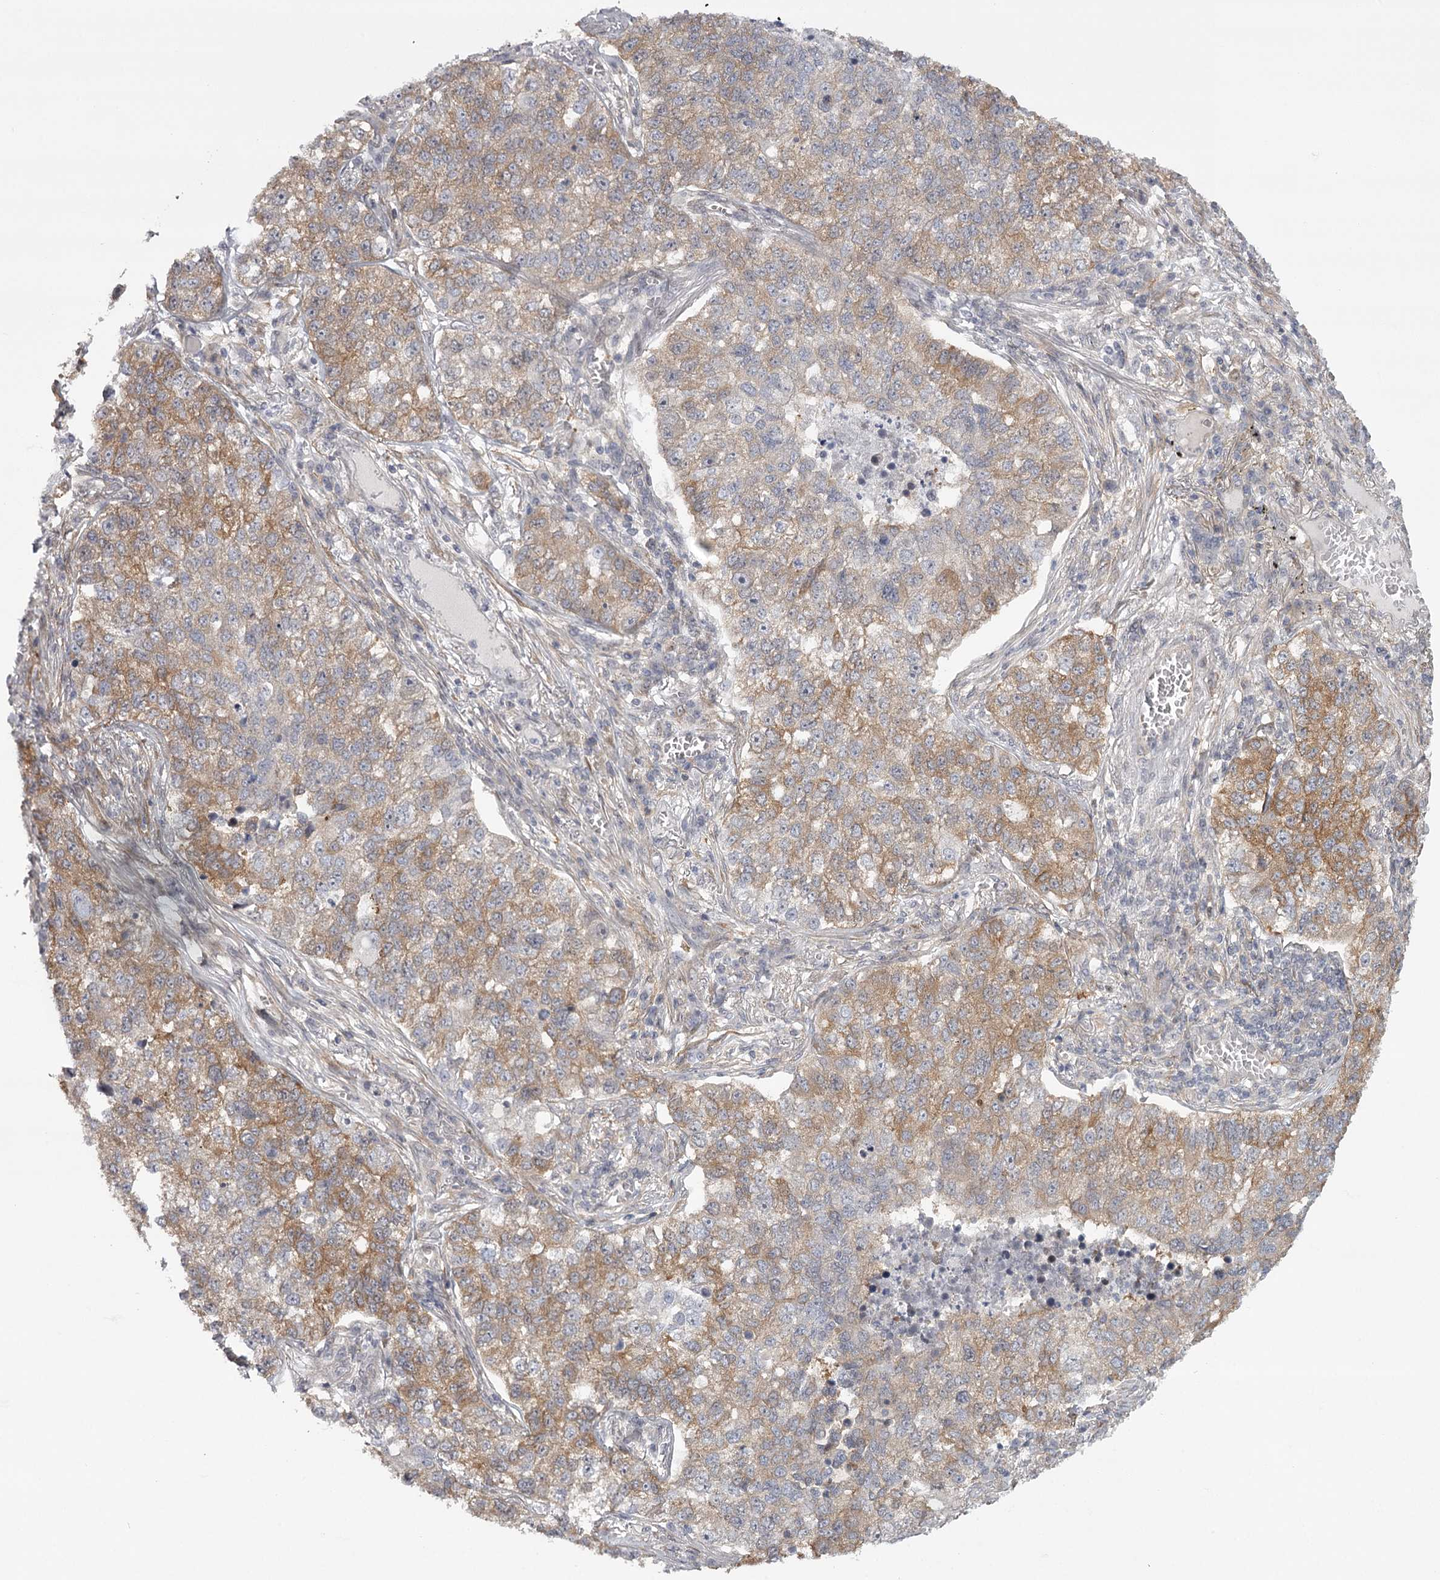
{"staining": {"intensity": "moderate", "quantity": "25%-75%", "location": "cytoplasmic/membranous"}, "tissue": "lung cancer", "cell_type": "Tumor cells", "image_type": "cancer", "snomed": [{"axis": "morphology", "description": "Adenocarcinoma, NOS"}, {"axis": "topography", "description": "Lung"}], "caption": "A medium amount of moderate cytoplasmic/membranous expression is identified in approximately 25%-75% of tumor cells in adenocarcinoma (lung) tissue.", "gene": "CCNG2", "patient": {"sex": "male", "age": 49}}